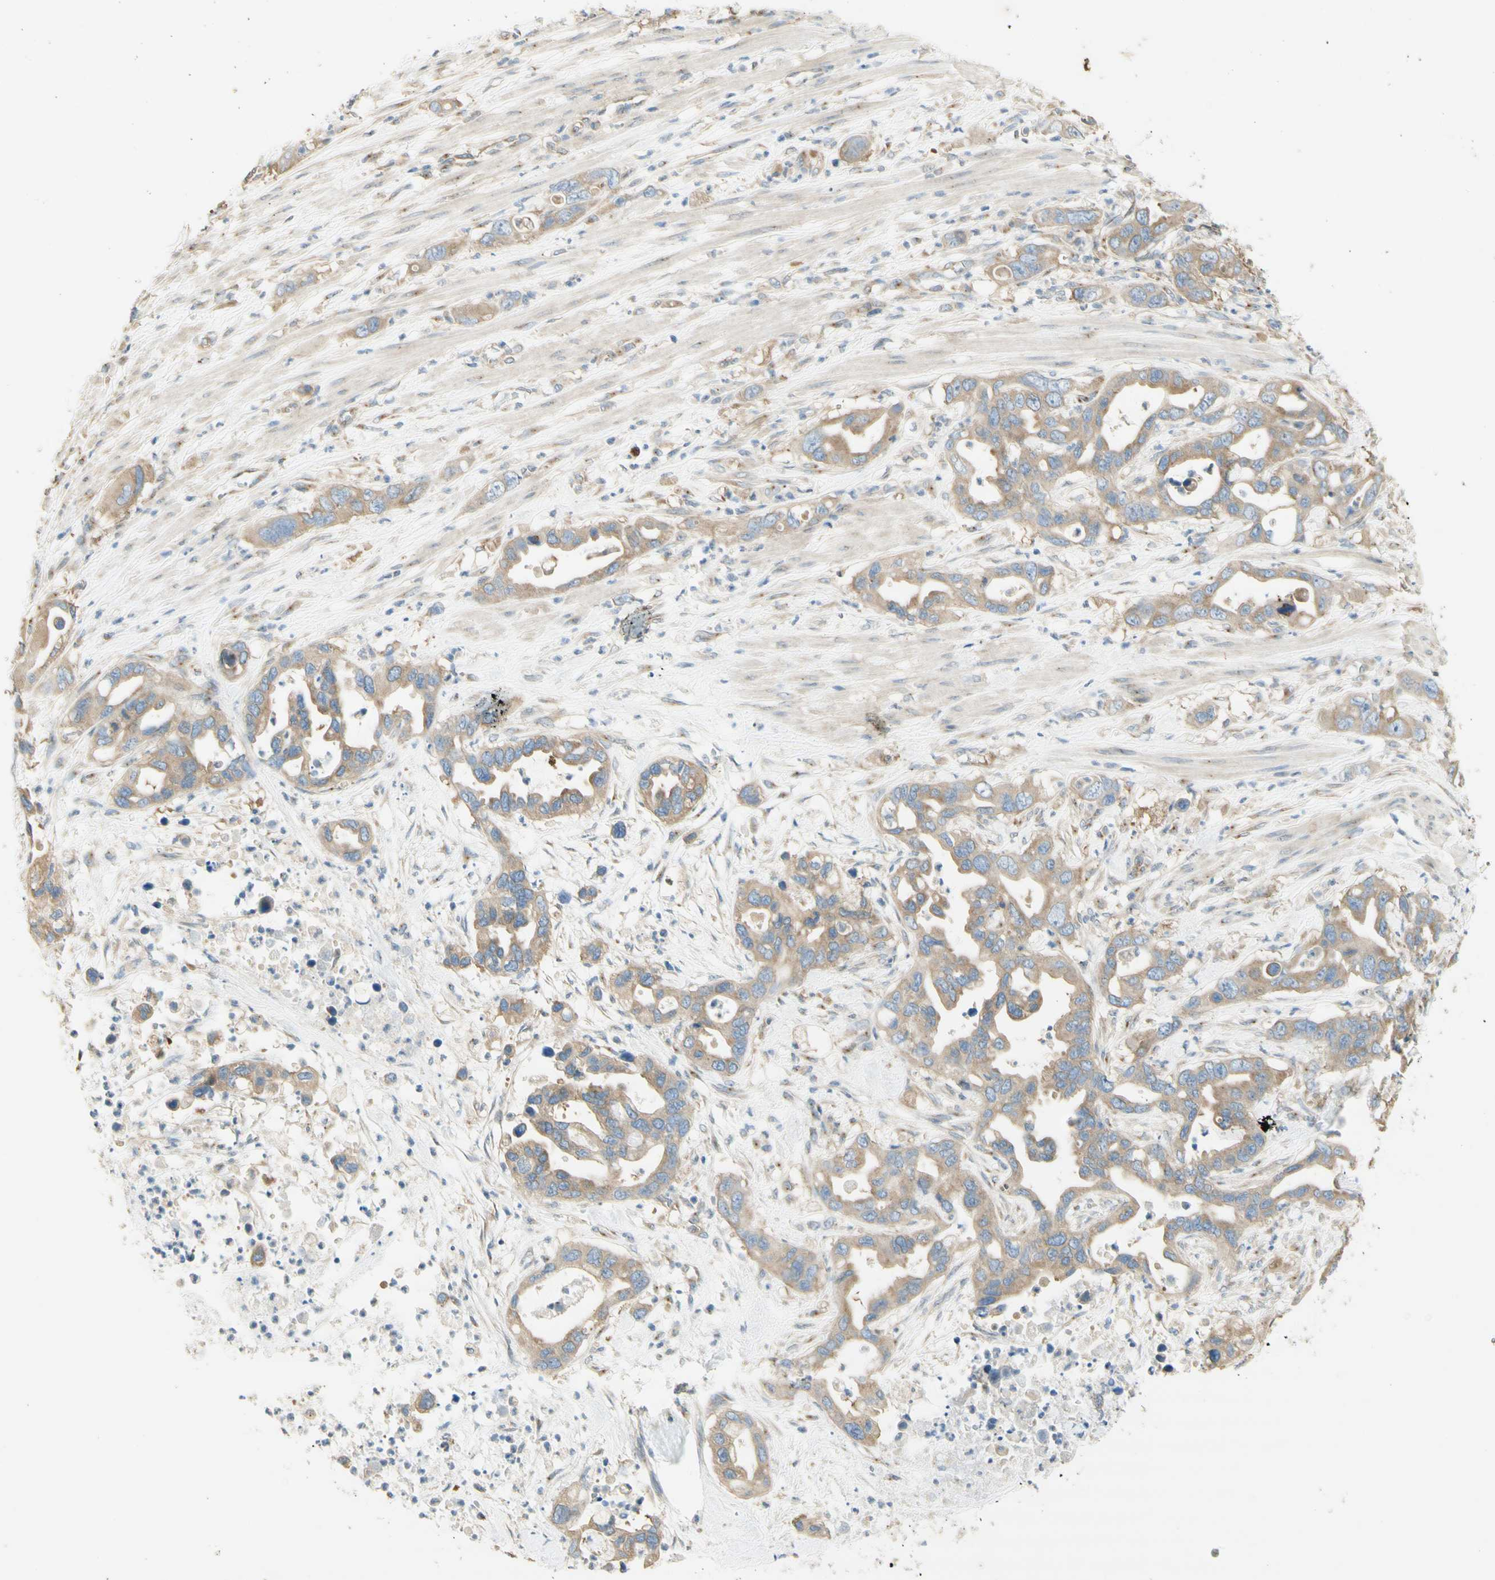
{"staining": {"intensity": "weak", "quantity": ">75%", "location": "cytoplasmic/membranous"}, "tissue": "pancreatic cancer", "cell_type": "Tumor cells", "image_type": "cancer", "snomed": [{"axis": "morphology", "description": "Adenocarcinoma, NOS"}, {"axis": "topography", "description": "Pancreas"}], "caption": "Immunohistochemical staining of human pancreatic cancer (adenocarcinoma) displays low levels of weak cytoplasmic/membranous positivity in approximately >75% of tumor cells.", "gene": "DYNC1H1", "patient": {"sex": "female", "age": 71}}